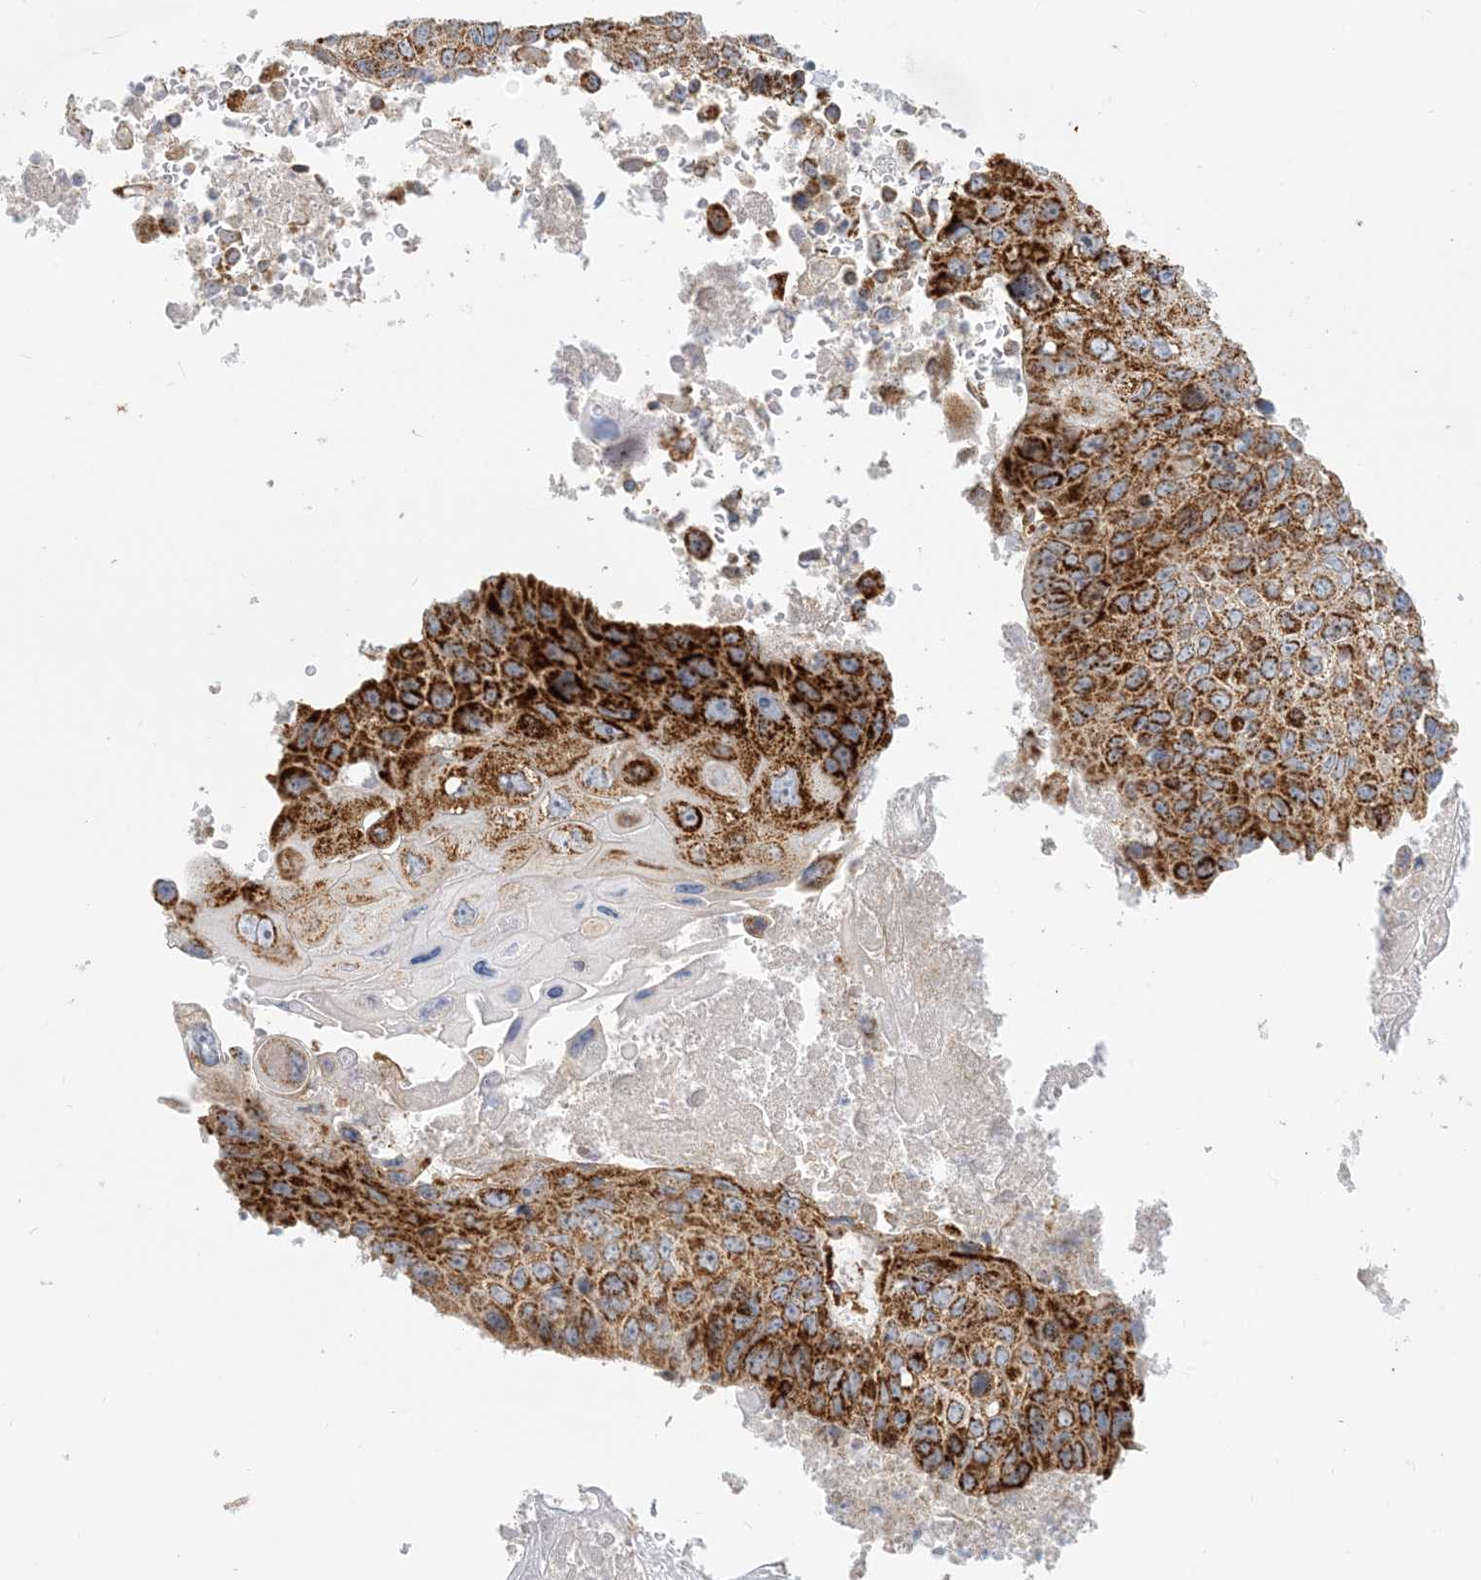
{"staining": {"intensity": "strong", "quantity": ">75%", "location": "cytoplasmic/membranous"}, "tissue": "lung cancer", "cell_type": "Tumor cells", "image_type": "cancer", "snomed": [{"axis": "morphology", "description": "Squamous cell carcinoma, NOS"}, {"axis": "topography", "description": "Lung"}], "caption": "Immunohistochemical staining of human squamous cell carcinoma (lung) shows strong cytoplasmic/membranous protein staining in approximately >75% of tumor cells.", "gene": "COA3", "patient": {"sex": "male", "age": 61}}